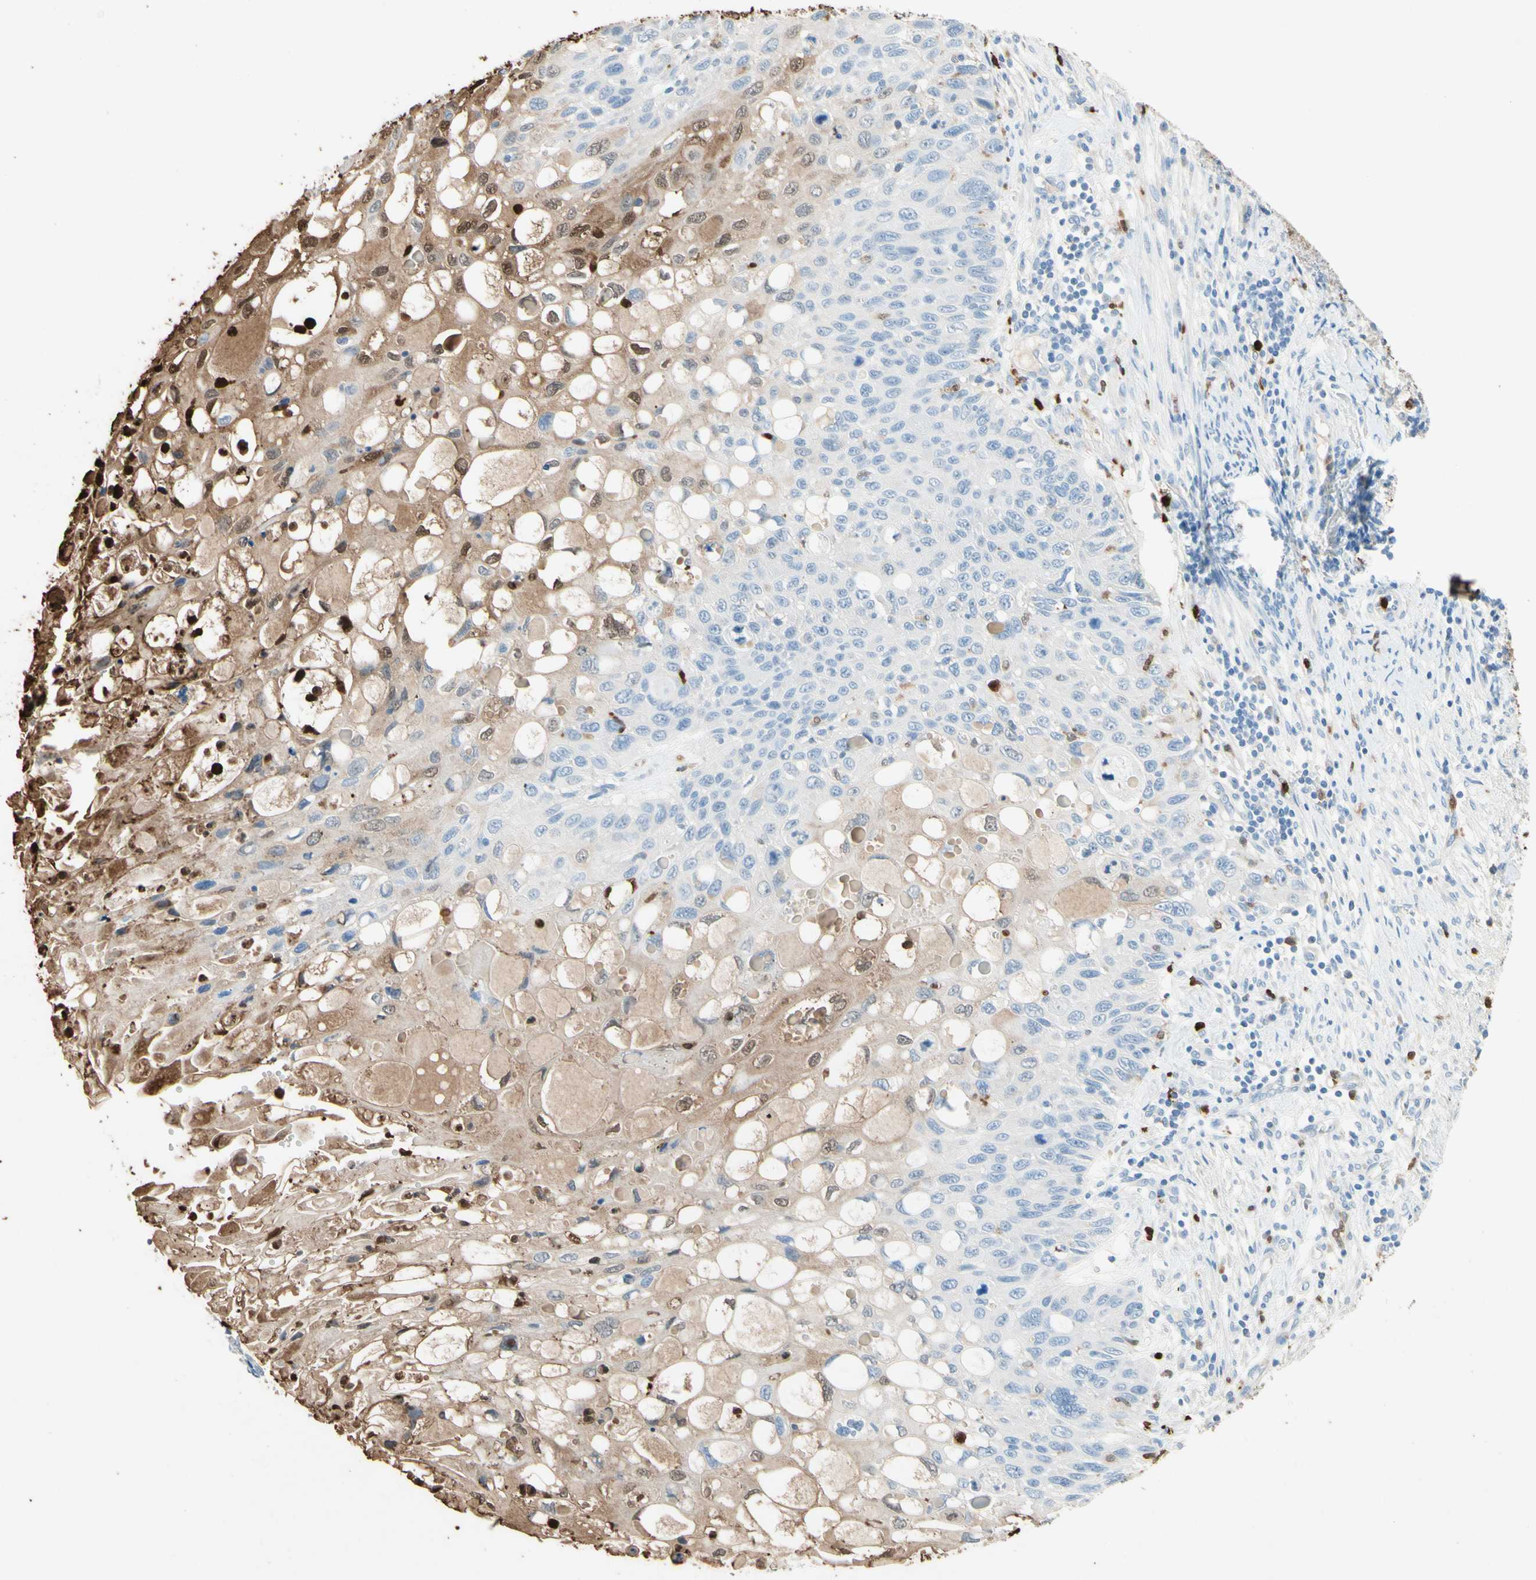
{"staining": {"intensity": "moderate", "quantity": "25%-75%", "location": "cytoplasmic/membranous,nuclear"}, "tissue": "cervical cancer", "cell_type": "Tumor cells", "image_type": "cancer", "snomed": [{"axis": "morphology", "description": "Squamous cell carcinoma, NOS"}, {"axis": "topography", "description": "Cervix"}], "caption": "Cervical cancer tissue demonstrates moderate cytoplasmic/membranous and nuclear positivity in approximately 25%-75% of tumor cells, visualized by immunohistochemistry.", "gene": "NFKBIZ", "patient": {"sex": "female", "age": 70}}